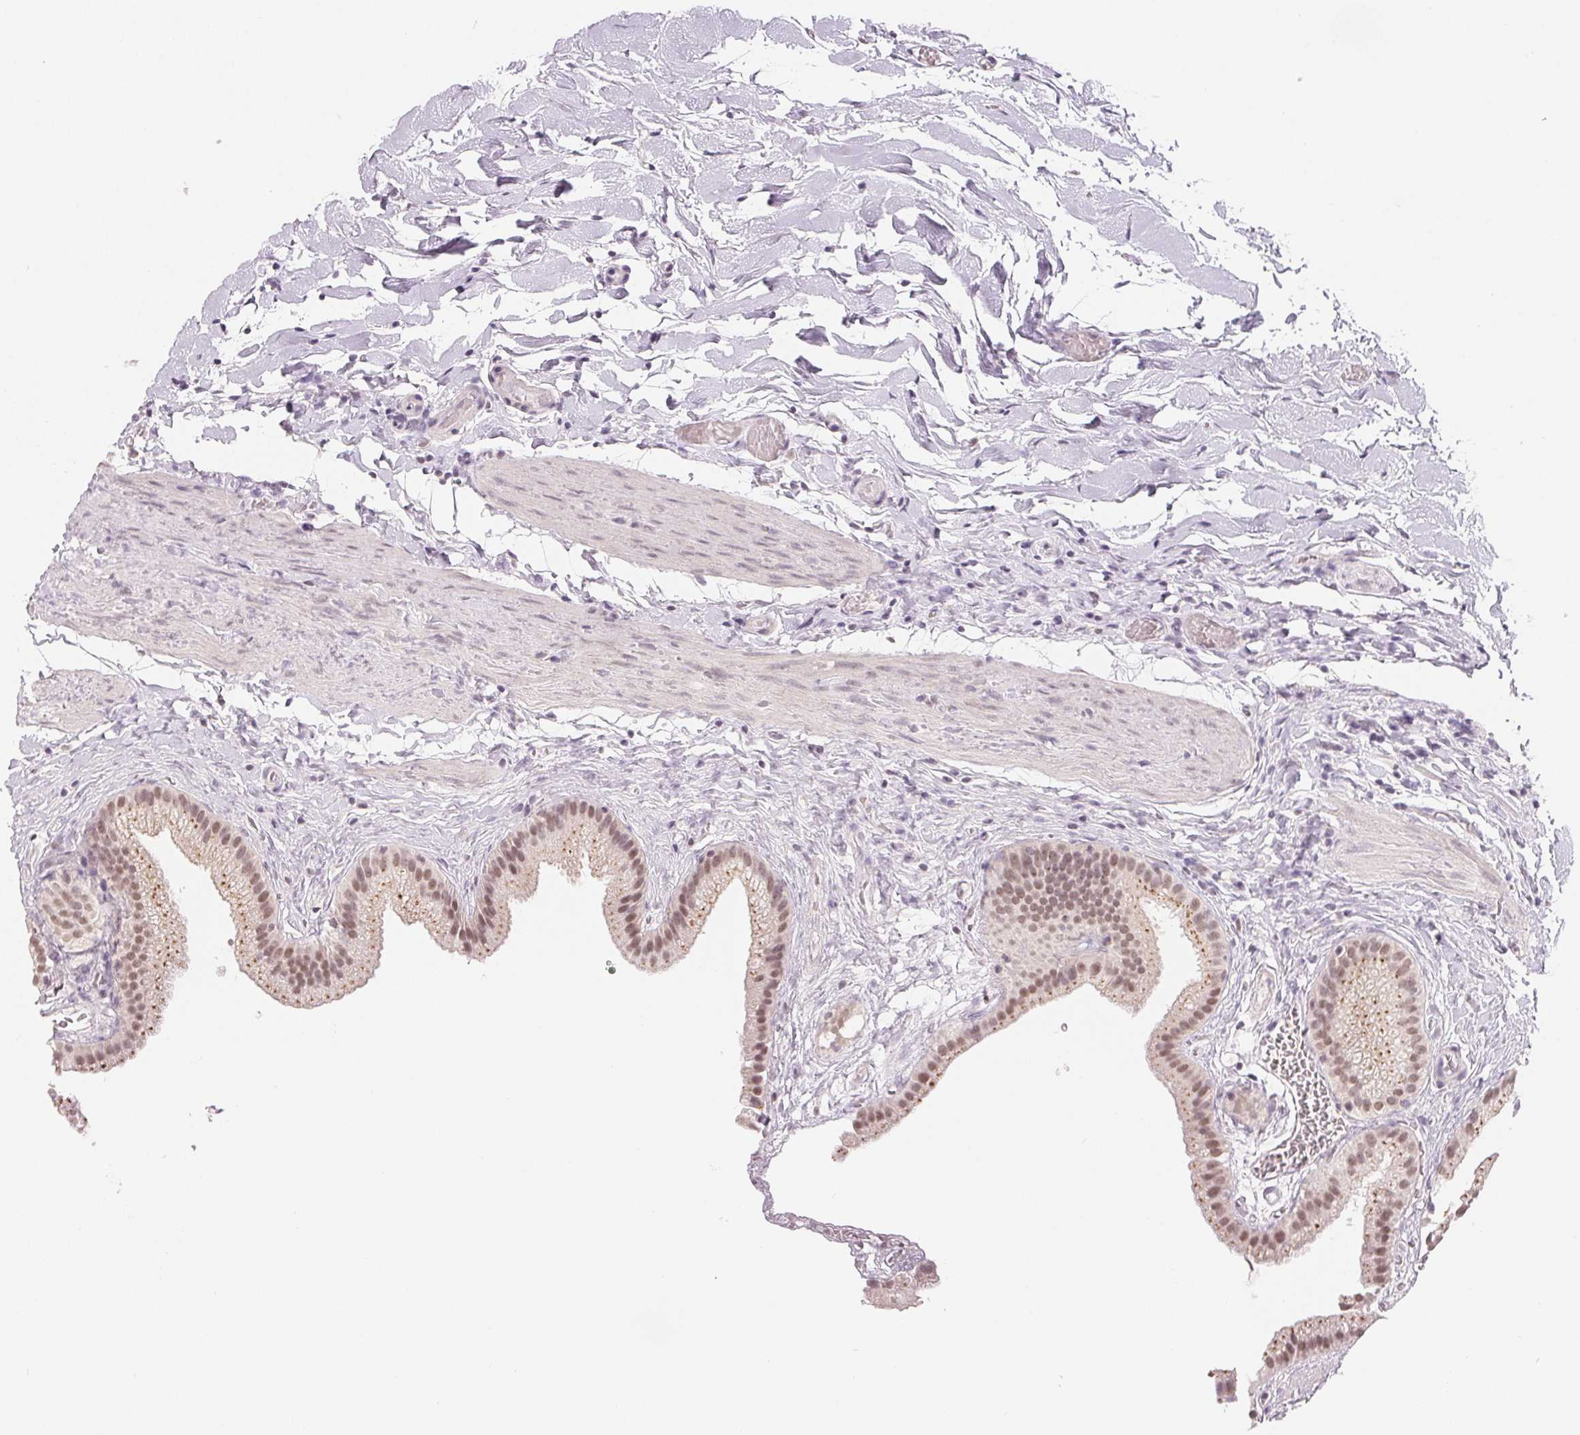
{"staining": {"intensity": "moderate", "quantity": ">75%", "location": "cytoplasmic/membranous,nuclear"}, "tissue": "gallbladder", "cell_type": "Glandular cells", "image_type": "normal", "snomed": [{"axis": "morphology", "description": "Normal tissue, NOS"}, {"axis": "topography", "description": "Gallbladder"}], "caption": "A medium amount of moderate cytoplasmic/membranous,nuclear expression is appreciated in about >75% of glandular cells in benign gallbladder.", "gene": "NXF3", "patient": {"sex": "female", "age": 63}}